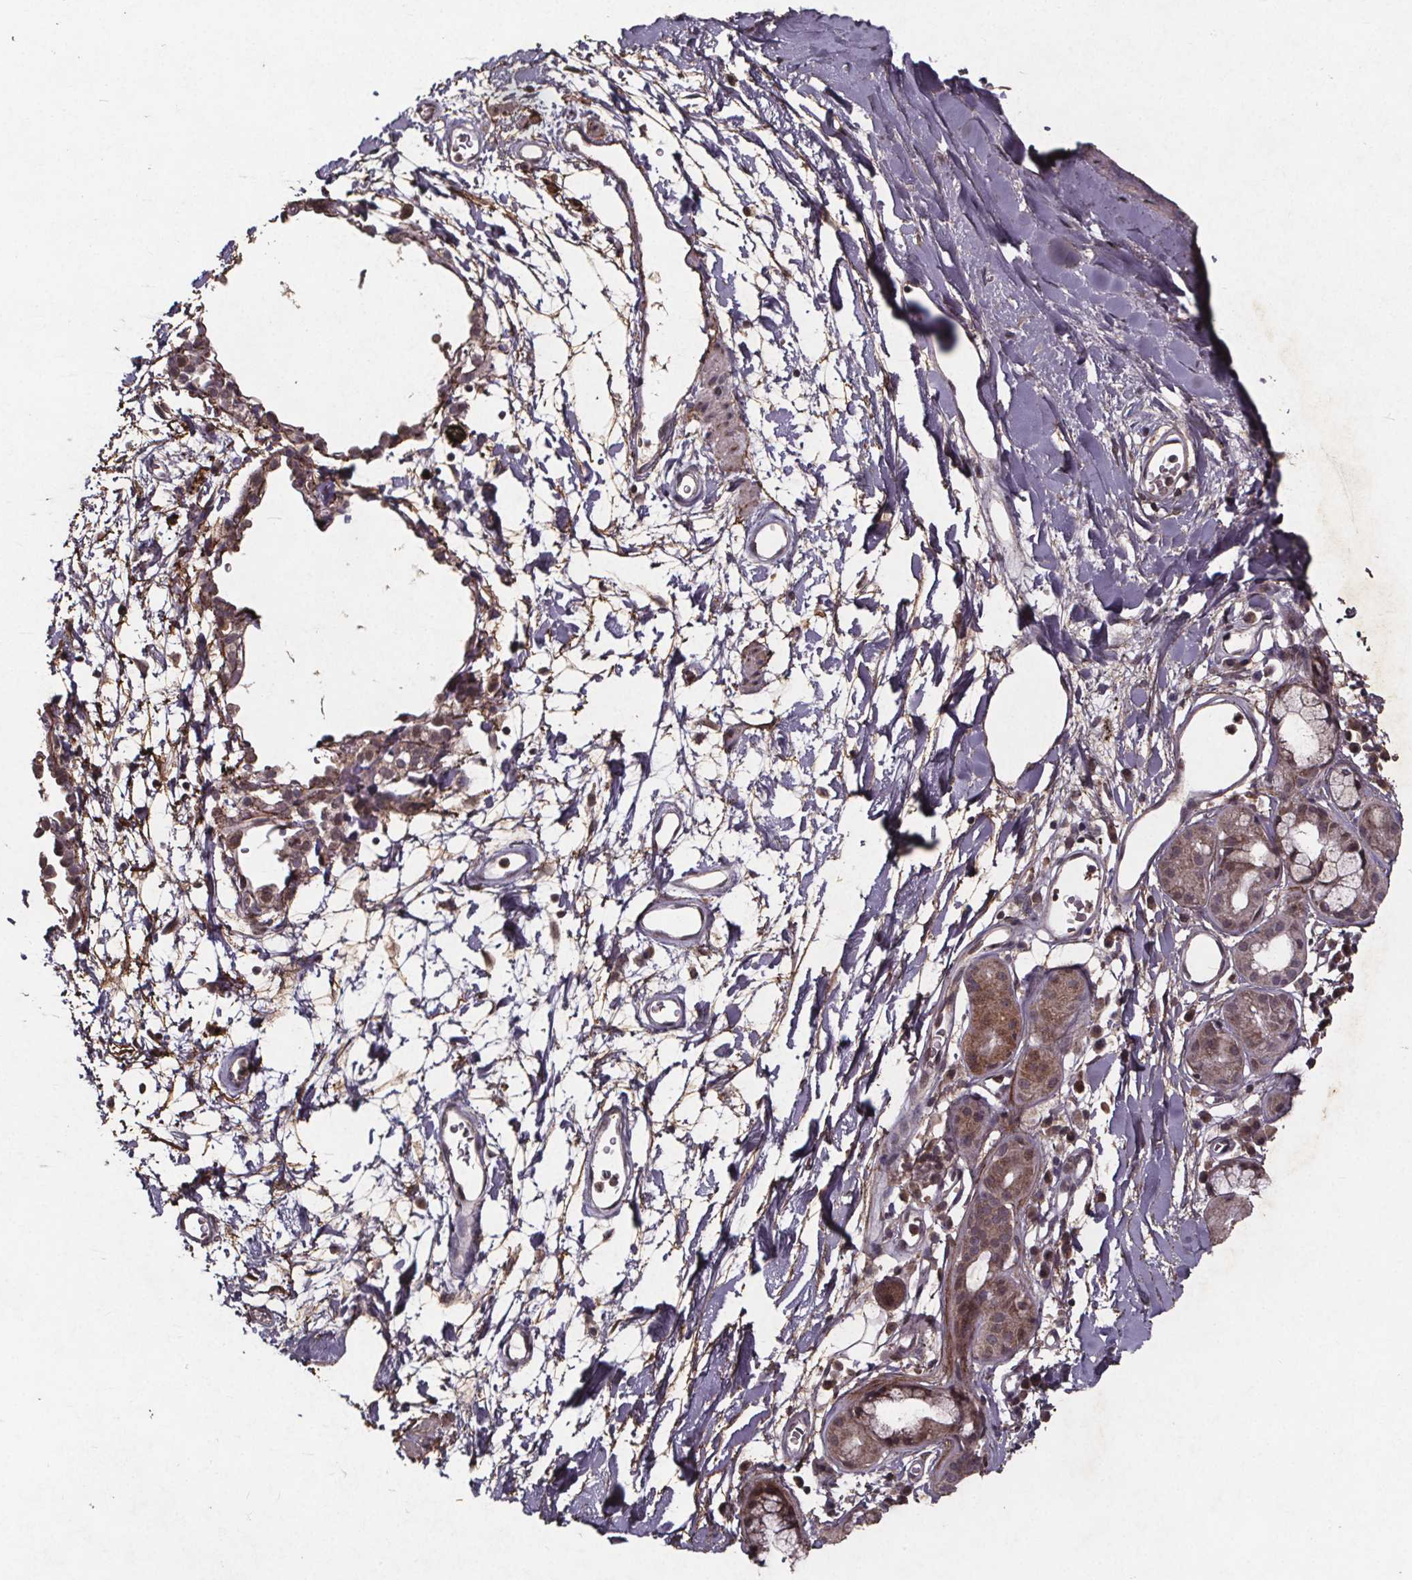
{"staining": {"intensity": "moderate", "quantity": ">75%", "location": "cytoplasmic/membranous"}, "tissue": "adipose tissue", "cell_type": "Adipocytes", "image_type": "normal", "snomed": [{"axis": "morphology", "description": "Normal tissue, NOS"}, {"axis": "topography", "description": "Cartilage tissue"}, {"axis": "topography", "description": "Bronchus"}], "caption": "DAB immunohistochemical staining of unremarkable adipose tissue exhibits moderate cytoplasmic/membranous protein staining in about >75% of adipocytes.", "gene": "GPX3", "patient": {"sex": "male", "age": 58}}